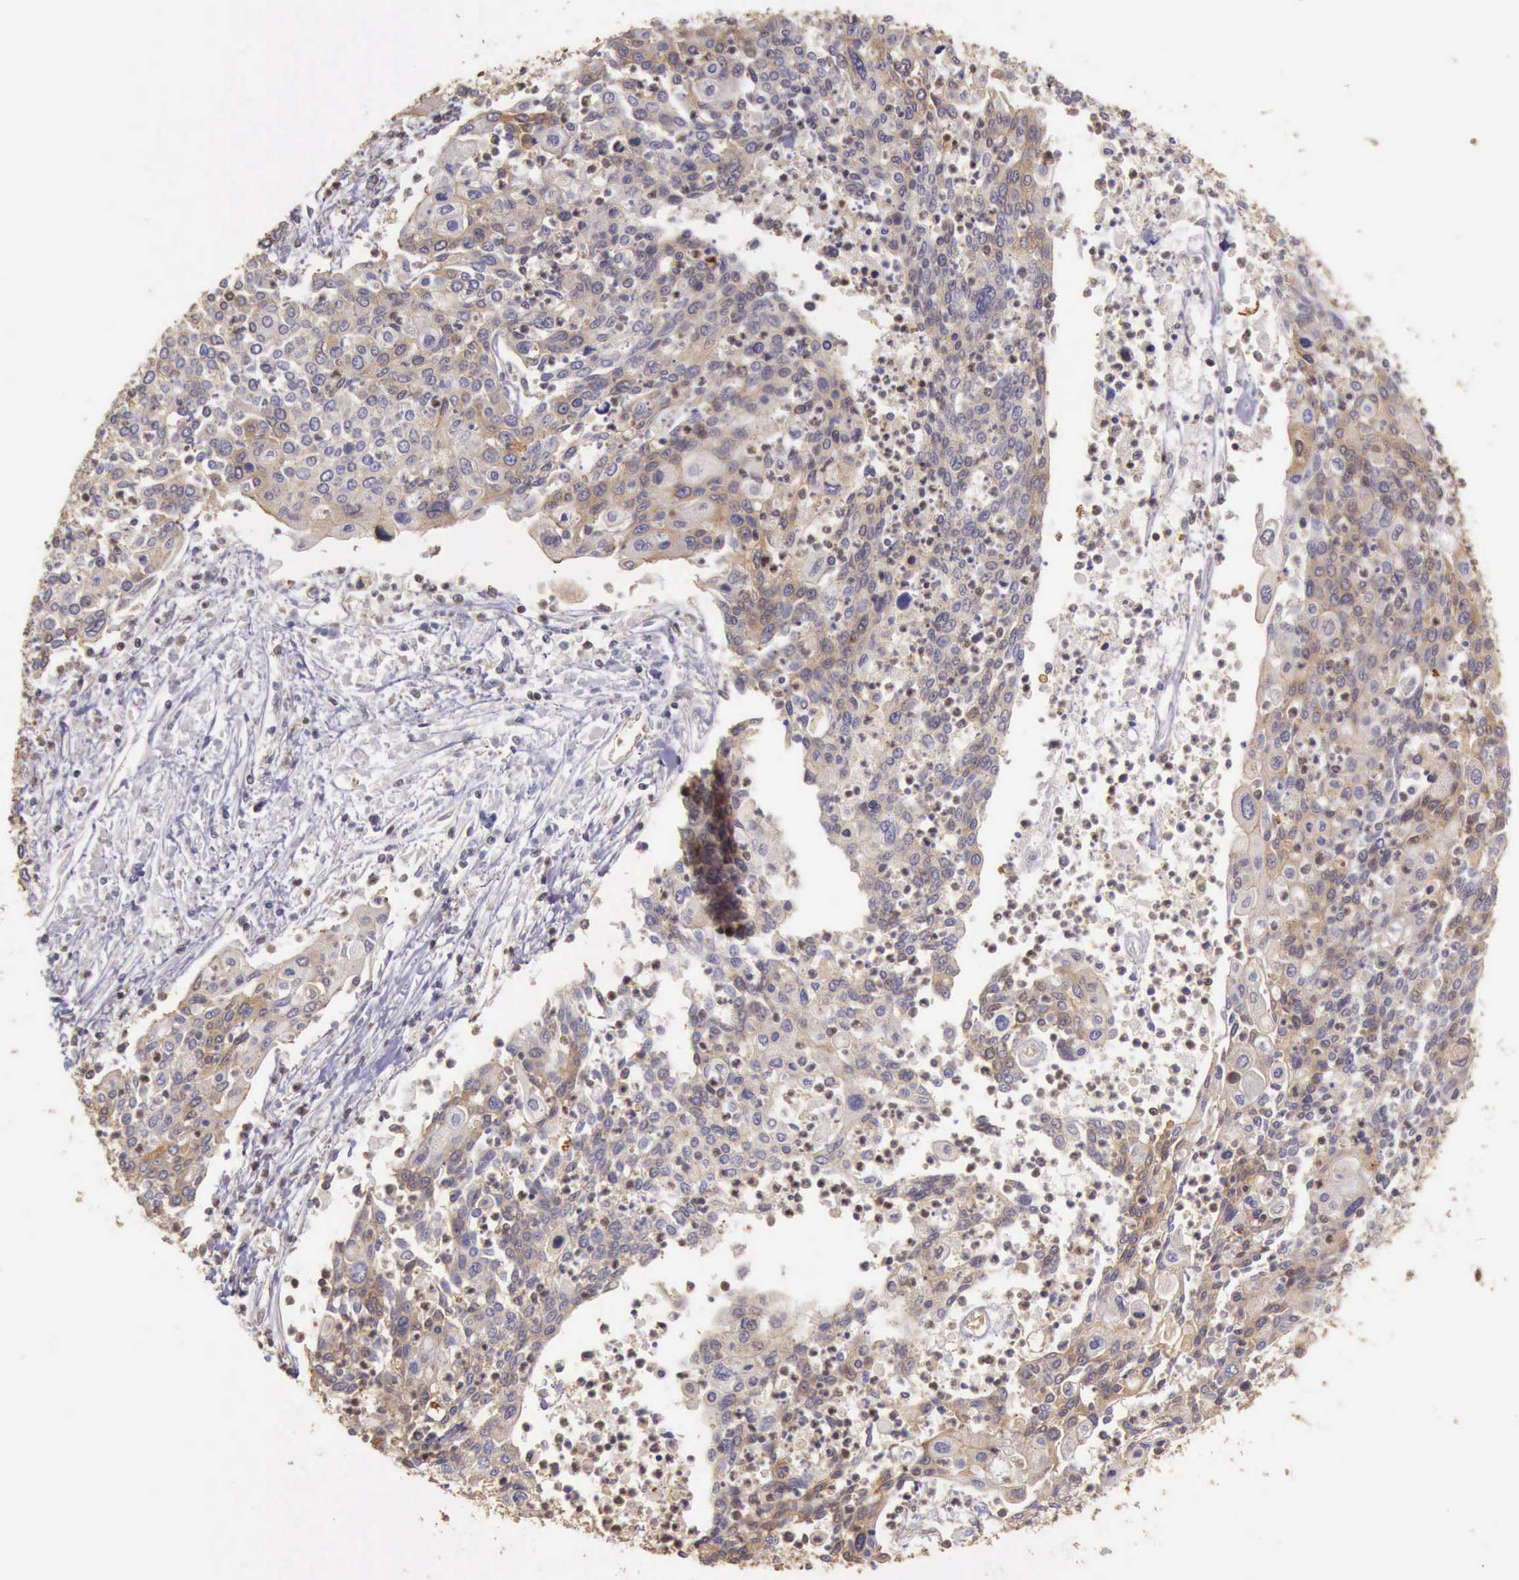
{"staining": {"intensity": "weak", "quantity": "25%-75%", "location": "cytoplasmic/membranous"}, "tissue": "cervical cancer", "cell_type": "Tumor cells", "image_type": "cancer", "snomed": [{"axis": "morphology", "description": "Squamous cell carcinoma, NOS"}, {"axis": "topography", "description": "Cervix"}], "caption": "Tumor cells reveal low levels of weak cytoplasmic/membranous positivity in approximately 25%-75% of cells in squamous cell carcinoma (cervical). Using DAB (brown) and hematoxylin (blue) stains, captured at high magnification using brightfield microscopy.", "gene": "ARHGAP4", "patient": {"sex": "female", "age": 40}}